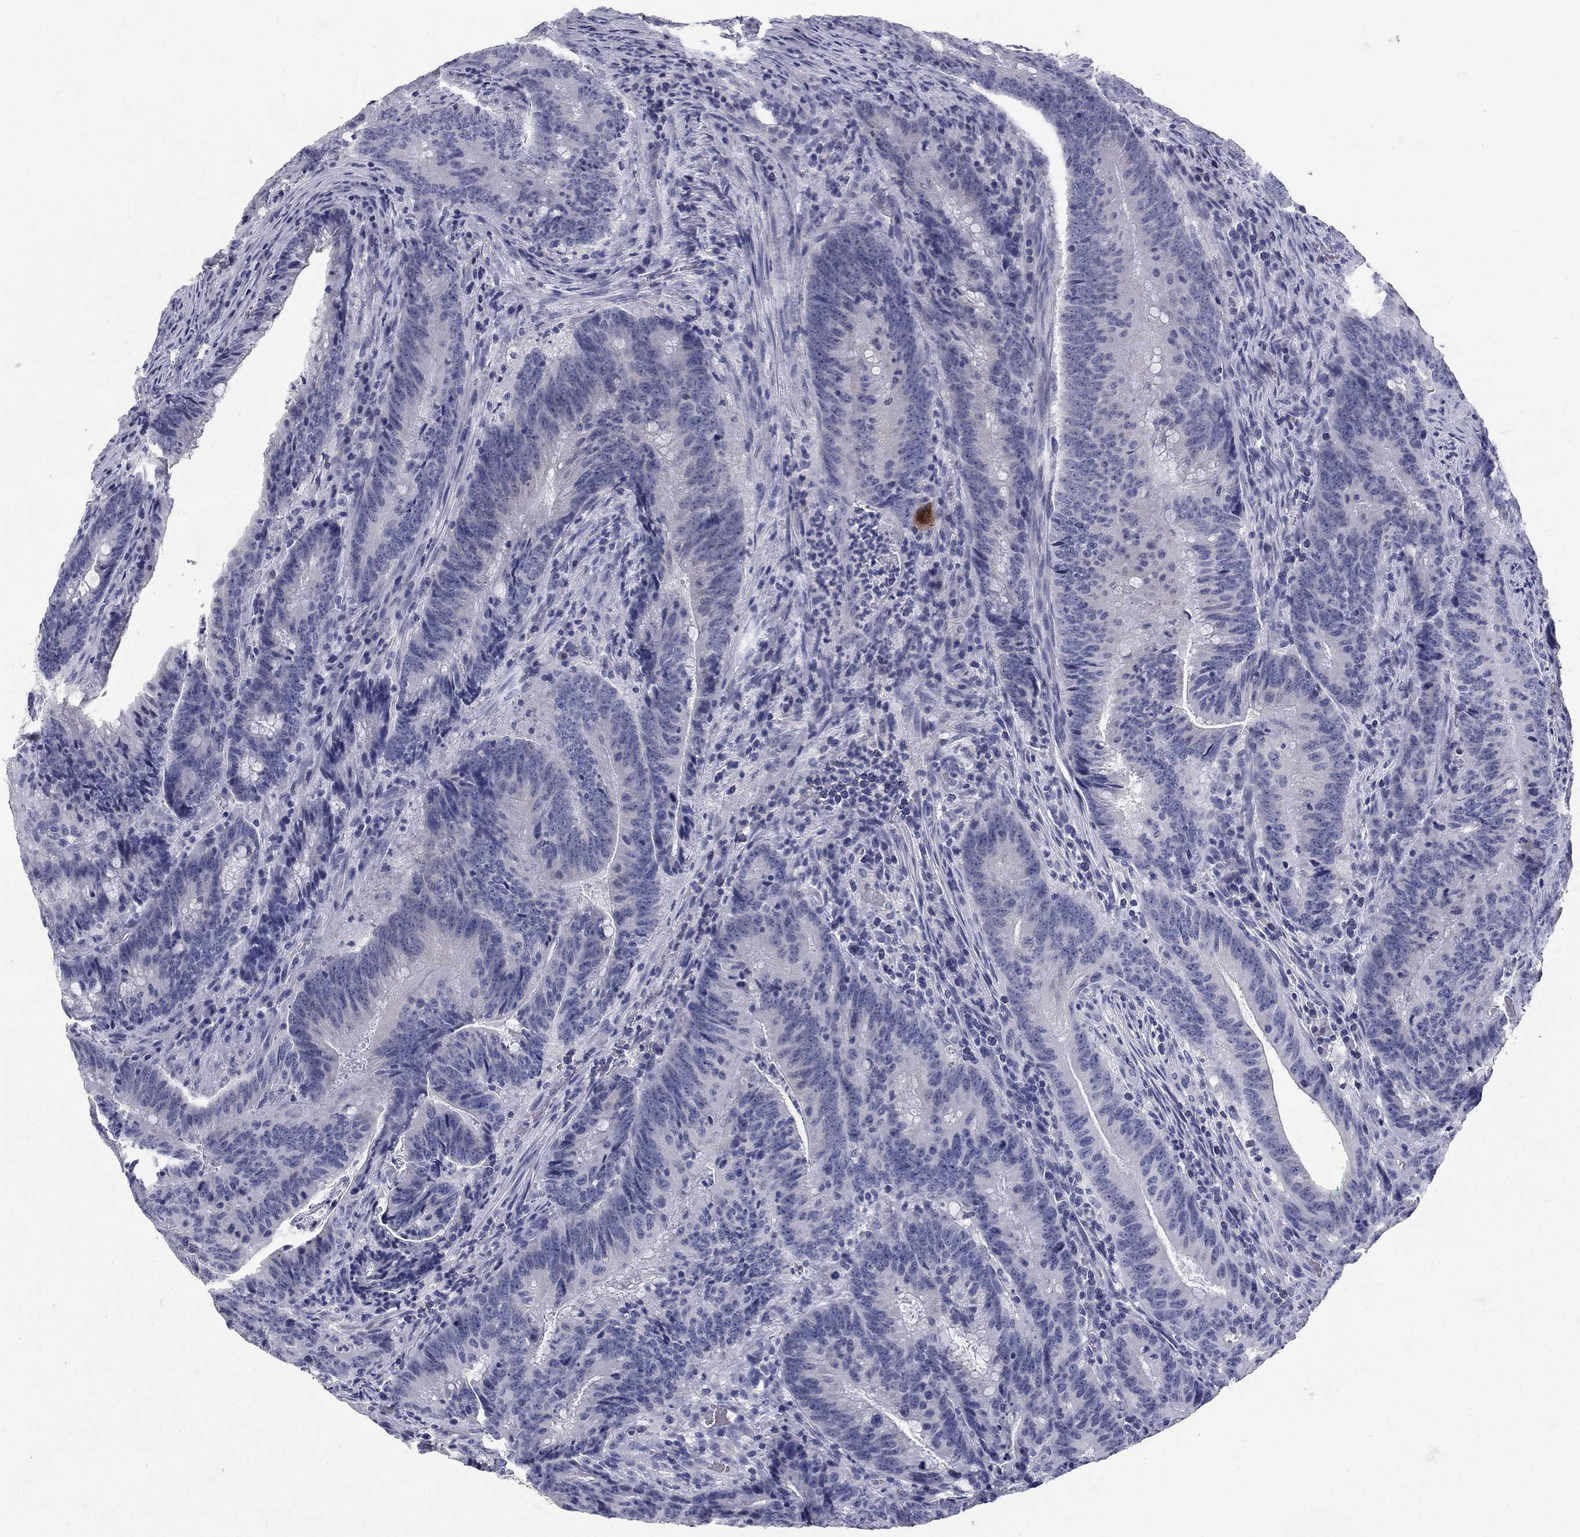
{"staining": {"intensity": "negative", "quantity": "none", "location": "none"}, "tissue": "colorectal cancer", "cell_type": "Tumor cells", "image_type": "cancer", "snomed": [{"axis": "morphology", "description": "Adenocarcinoma, NOS"}, {"axis": "topography", "description": "Colon"}], "caption": "Immunohistochemistry histopathology image of neoplastic tissue: colorectal cancer (adenocarcinoma) stained with DAB displays no significant protein expression in tumor cells. The staining was performed using DAB to visualize the protein expression in brown, while the nuclei were stained in blue with hematoxylin (Magnification: 20x).", "gene": "ELAVL4", "patient": {"sex": "female", "age": 87}}